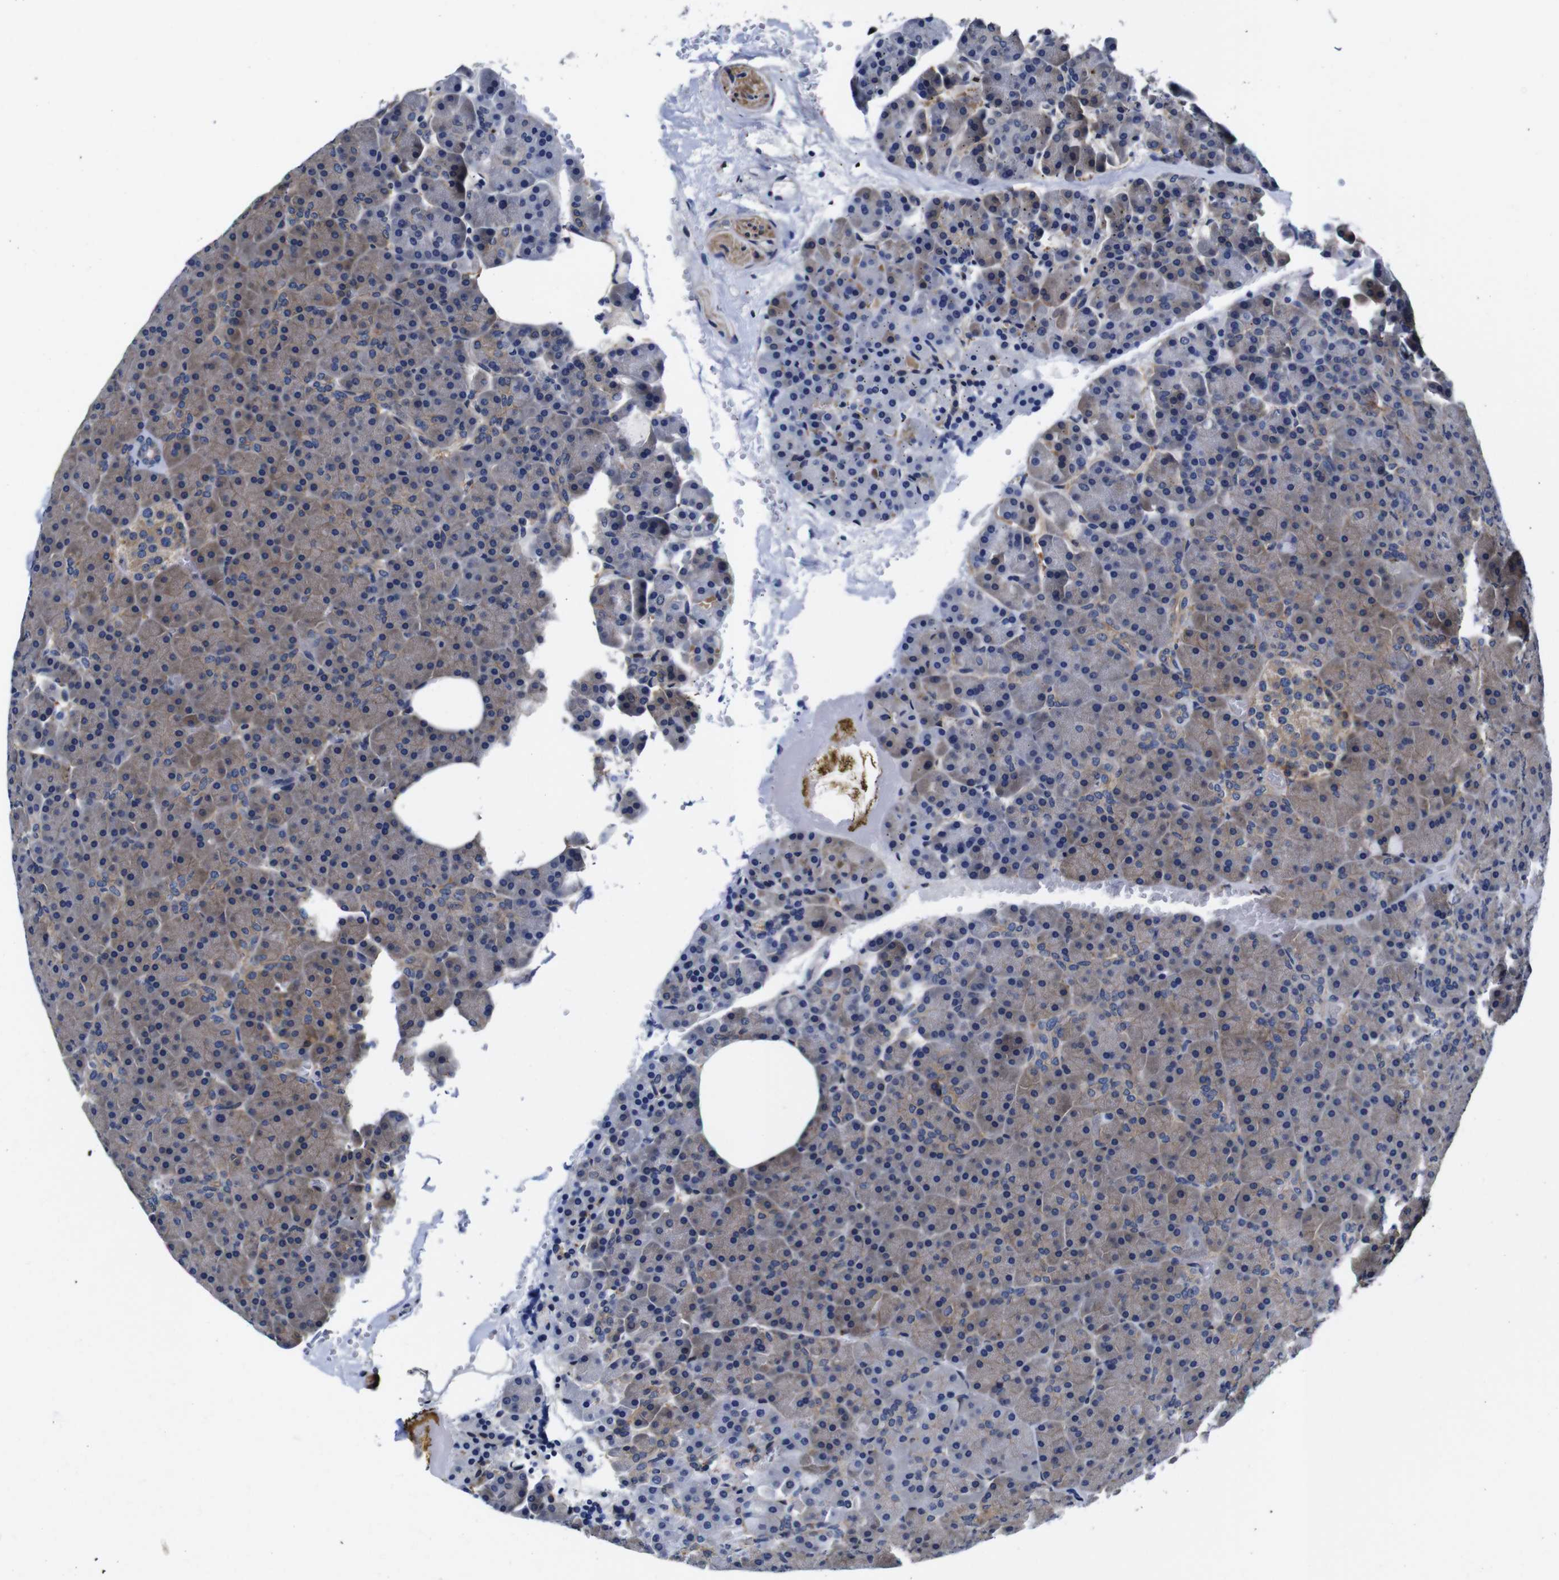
{"staining": {"intensity": "moderate", "quantity": "25%-75%", "location": "cytoplasmic/membranous"}, "tissue": "pancreas", "cell_type": "Exocrine glandular cells", "image_type": "normal", "snomed": [{"axis": "morphology", "description": "Normal tissue, NOS"}, {"axis": "topography", "description": "Pancreas"}], "caption": "Pancreas stained with immunohistochemistry (IHC) demonstrates moderate cytoplasmic/membranous expression in about 25%-75% of exocrine glandular cells. The staining was performed using DAB to visualize the protein expression in brown, while the nuclei were stained in blue with hematoxylin (Magnification: 20x).", "gene": "GIMAP2", "patient": {"sex": "female", "age": 35}}